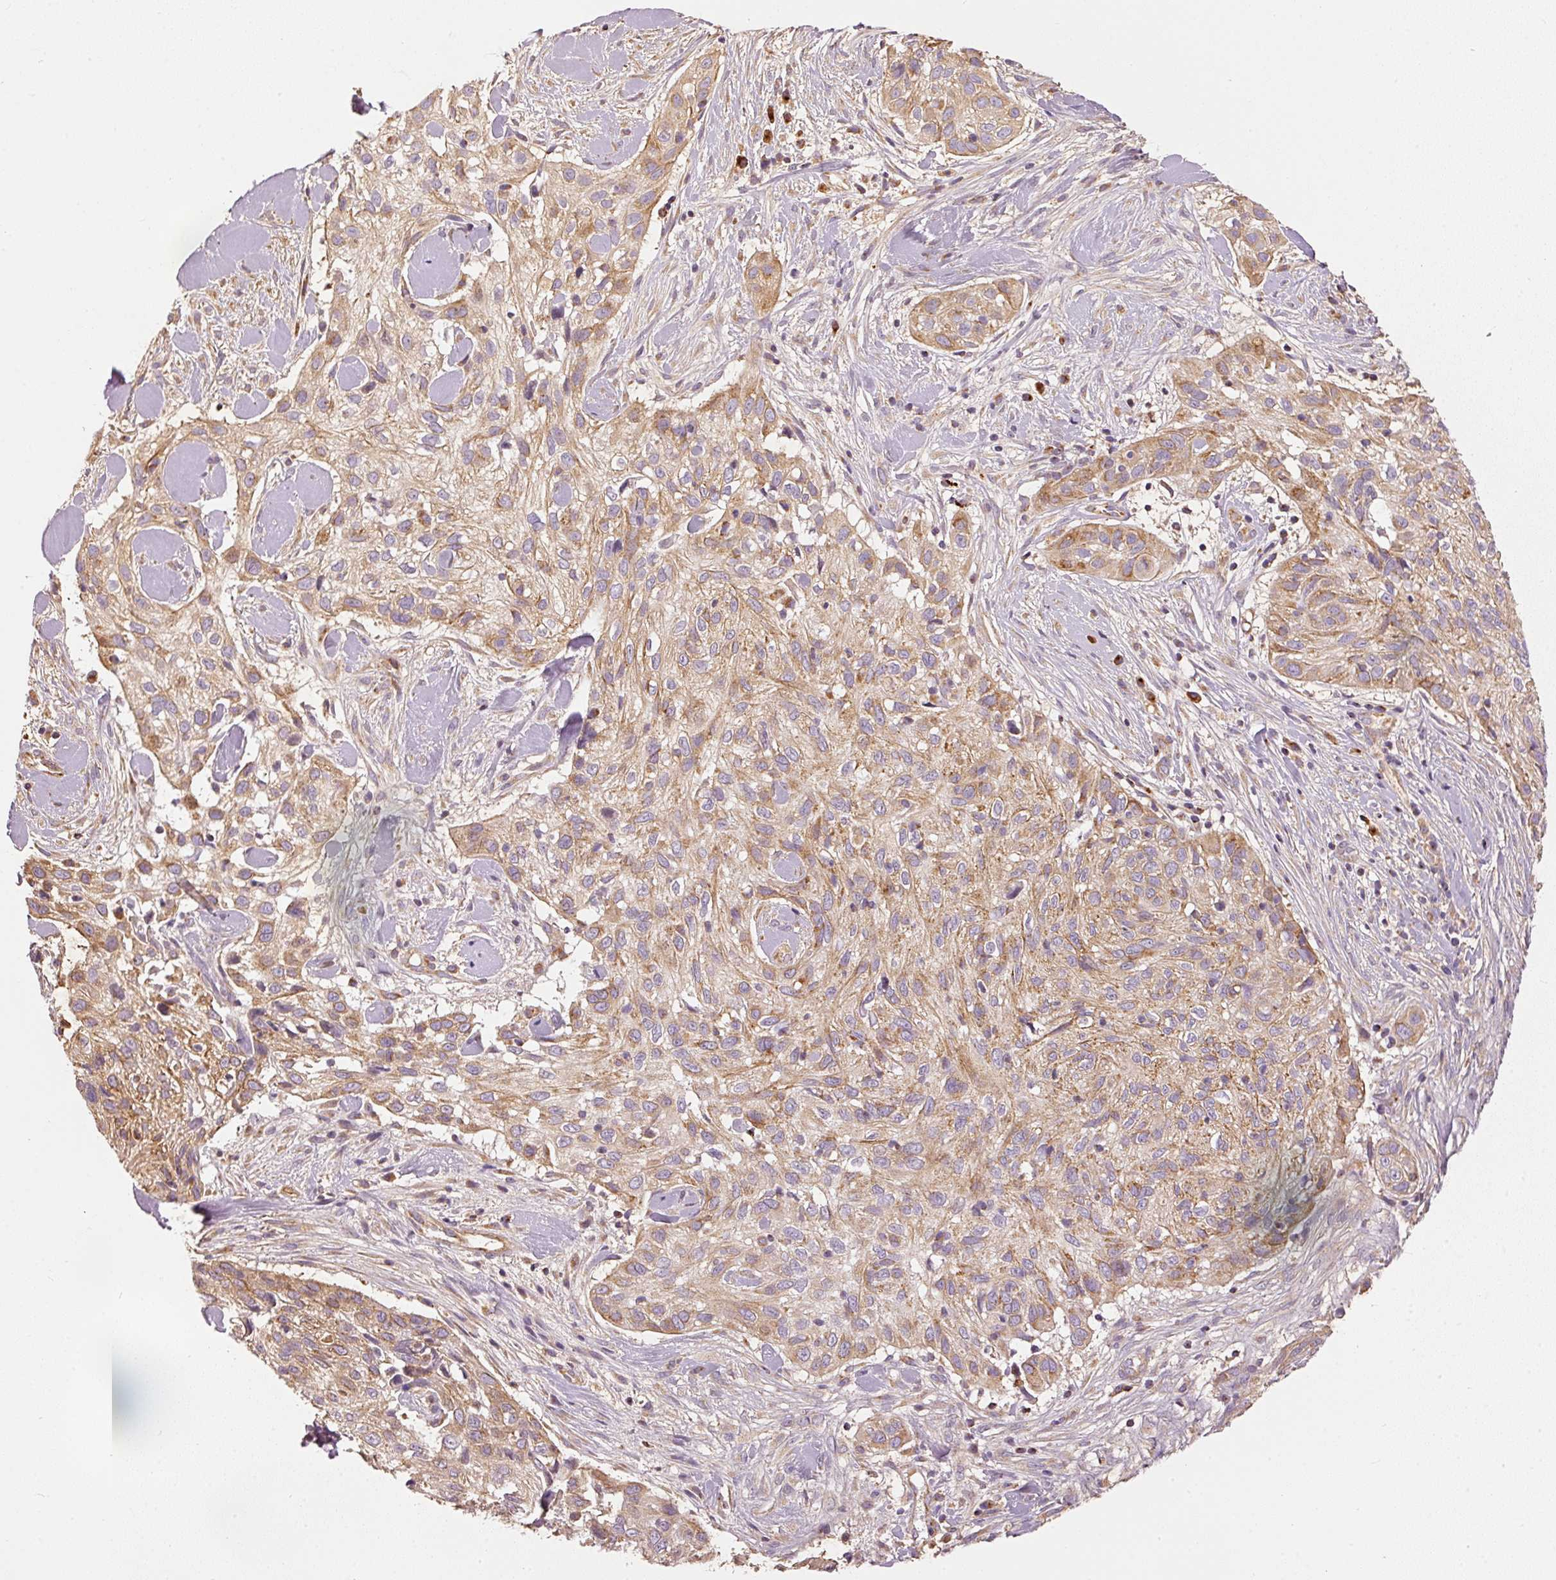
{"staining": {"intensity": "moderate", "quantity": ">75%", "location": "cytoplasmic/membranous"}, "tissue": "skin cancer", "cell_type": "Tumor cells", "image_type": "cancer", "snomed": [{"axis": "morphology", "description": "Squamous cell carcinoma, NOS"}, {"axis": "topography", "description": "Skin"}], "caption": "Human skin cancer (squamous cell carcinoma) stained for a protein (brown) reveals moderate cytoplasmic/membranous positive staining in approximately >75% of tumor cells.", "gene": "MTHFD1L", "patient": {"sex": "male", "age": 82}}